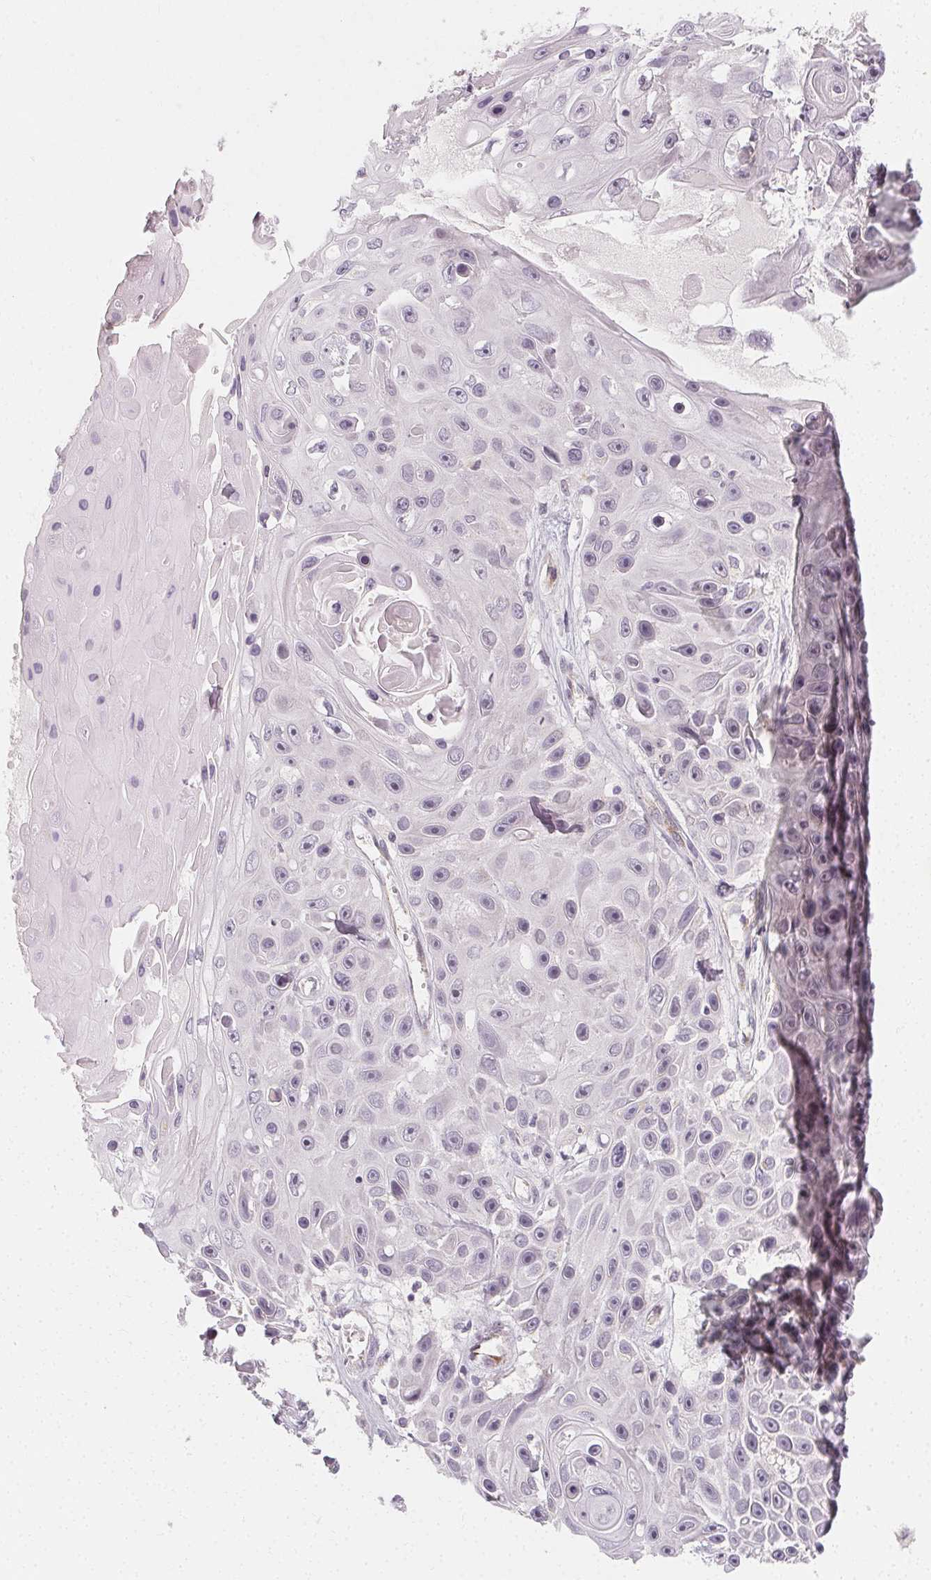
{"staining": {"intensity": "negative", "quantity": "none", "location": "none"}, "tissue": "skin cancer", "cell_type": "Tumor cells", "image_type": "cancer", "snomed": [{"axis": "morphology", "description": "Squamous cell carcinoma, NOS"}, {"axis": "topography", "description": "Skin"}], "caption": "Protein analysis of skin squamous cell carcinoma shows no significant expression in tumor cells. Nuclei are stained in blue.", "gene": "CLCNKB", "patient": {"sex": "male", "age": 82}}